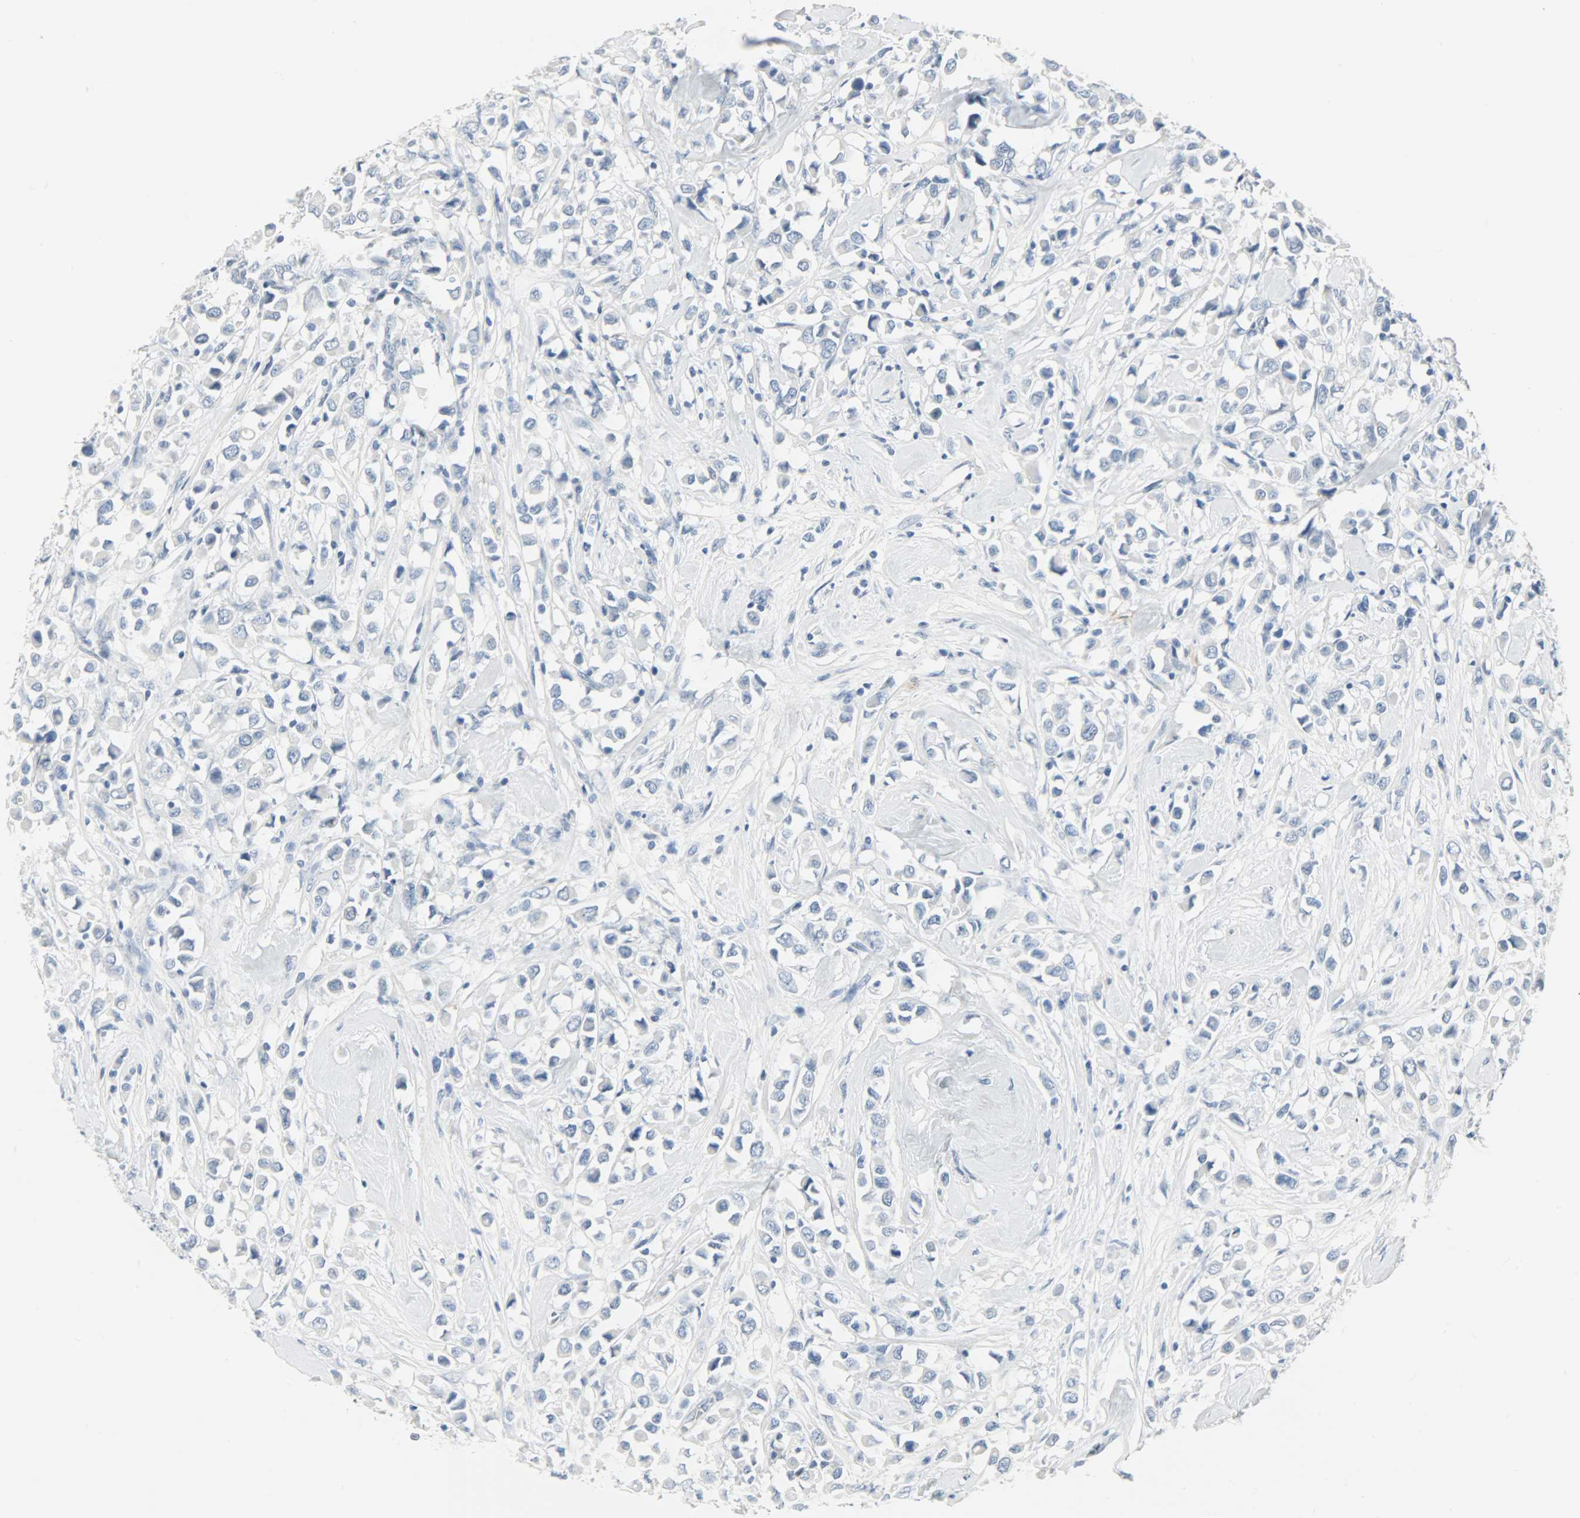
{"staining": {"intensity": "negative", "quantity": "none", "location": "none"}, "tissue": "breast cancer", "cell_type": "Tumor cells", "image_type": "cancer", "snomed": [{"axis": "morphology", "description": "Duct carcinoma"}, {"axis": "topography", "description": "Breast"}], "caption": "This is a image of IHC staining of invasive ductal carcinoma (breast), which shows no expression in tumor cells.", "gene": "KIT", "patient": {"sex": "female", "age": 61}}